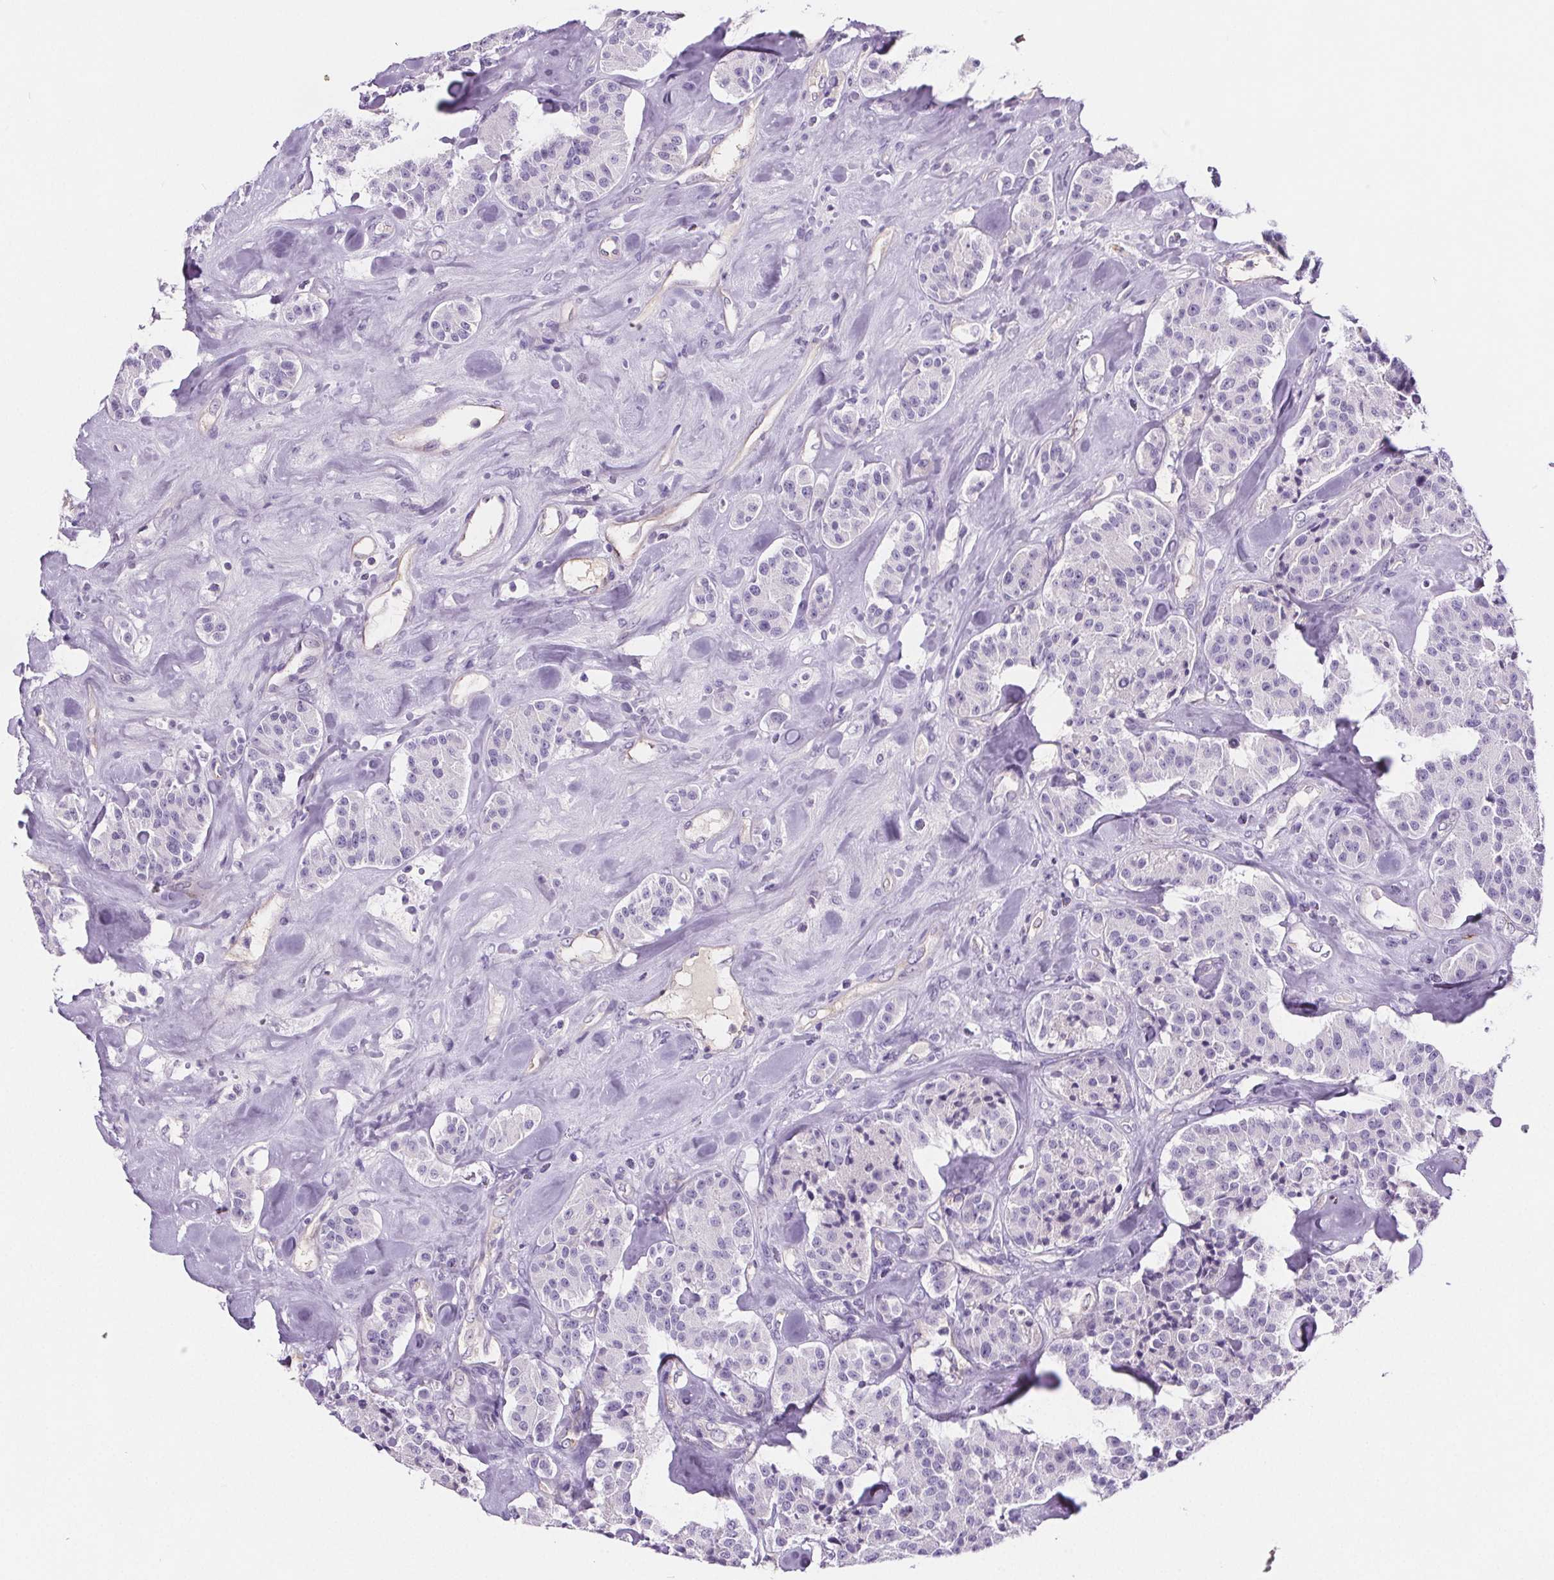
{"staining": {"intensity": "negative", "quantity": "none", "location": "none"}, "tissue": "carcinoid", "cell_type": "Tumor cells", "image_type": "cancer", "snomed": [{"axis": "morphology", "description": "Carcinoid, malignant, NOS"}, {"axis": "topography", "description": "Pancreas"}], "caption": "A high-resolution micrograph shows IHC staining of carcinoid (malignant), which displays no significant expression in tumor cells. (DAB immunohistochemistry (IHC), high magnification).", "gene": "CD5L", "patient": {"sex": "male", "age": 41}}